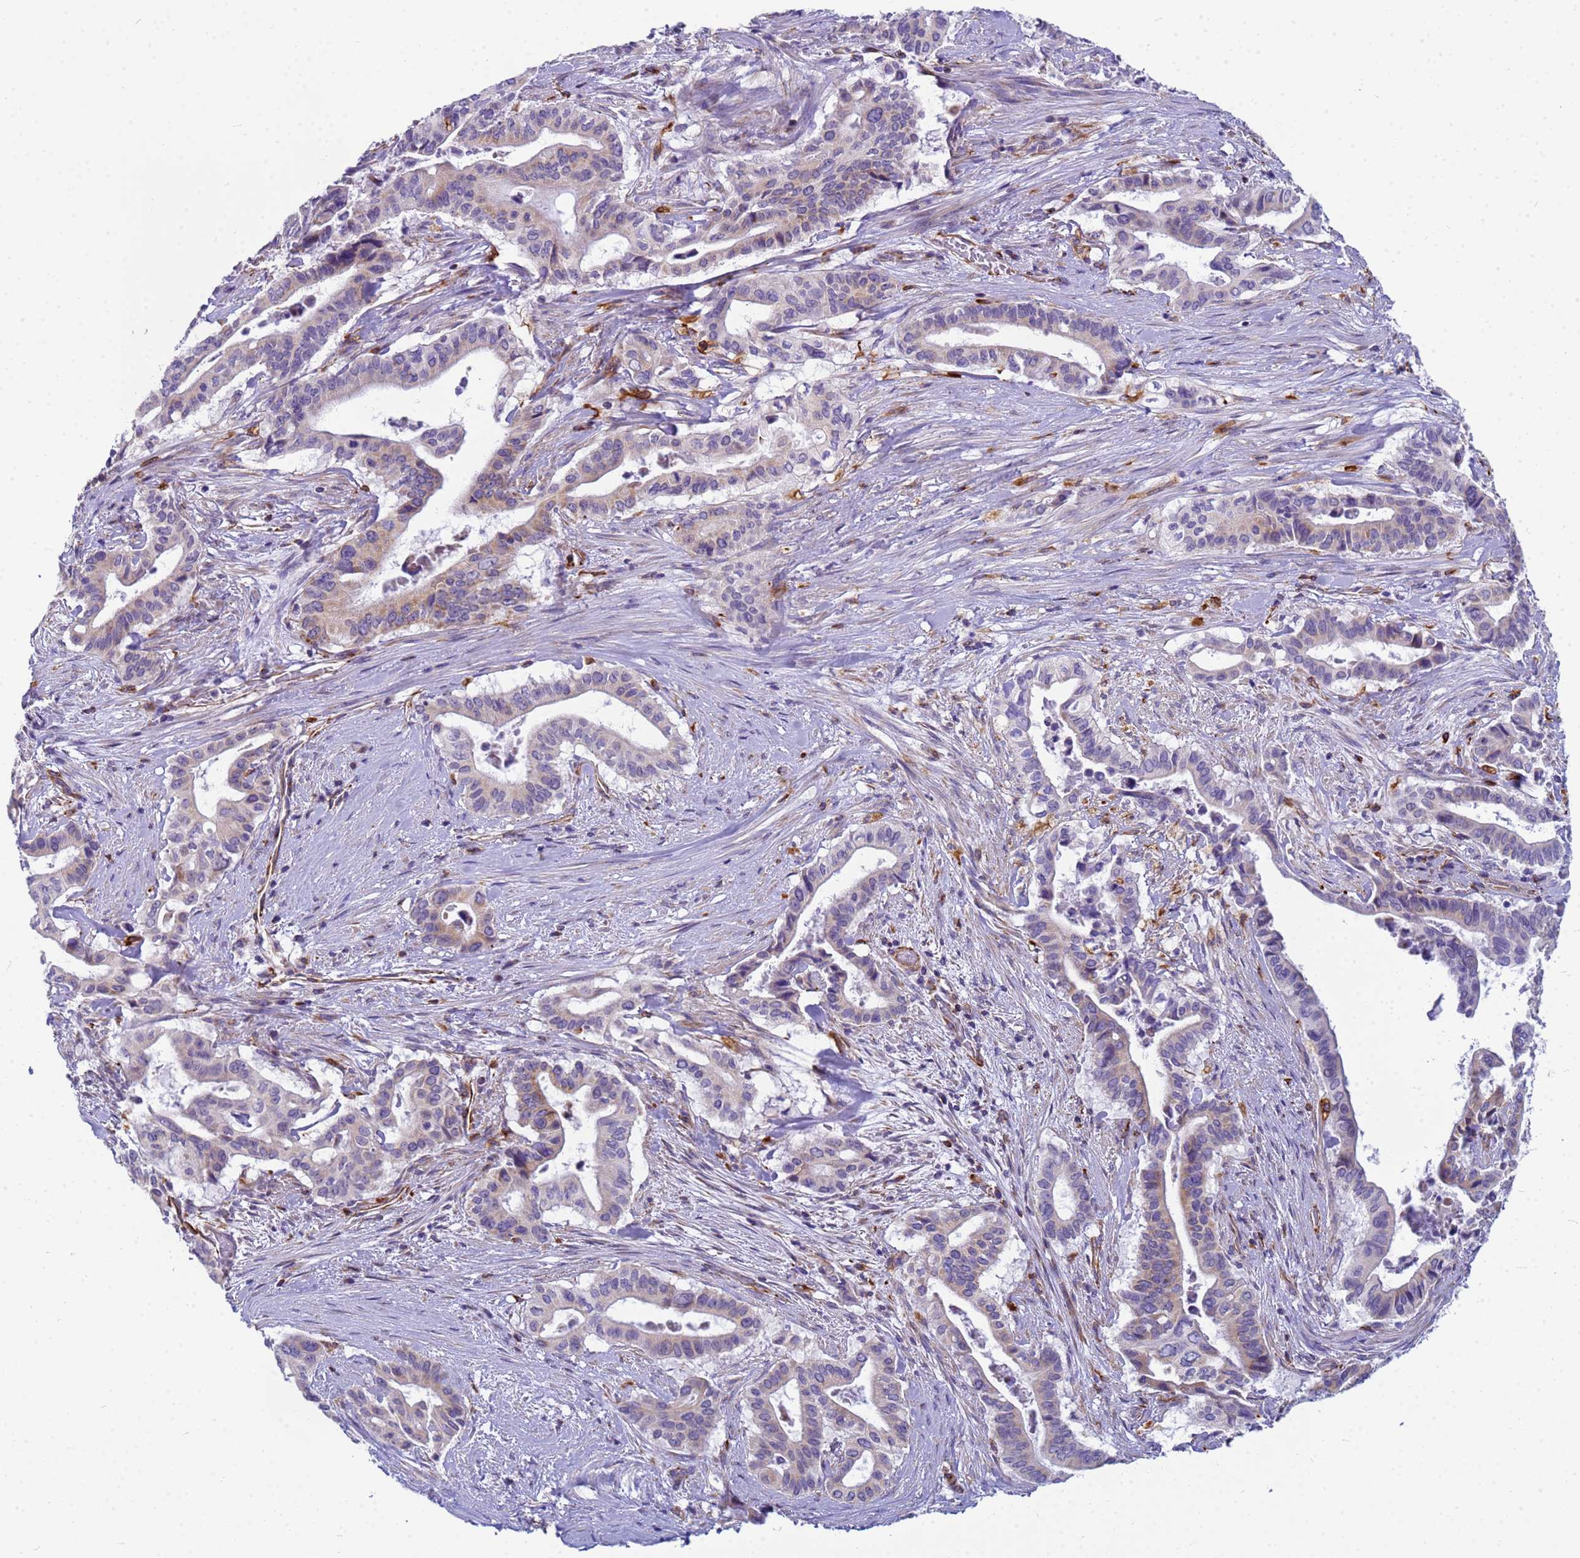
{"staining": {"intensity": "negative", "quantity": "none", "location": "none"}, "tissue": "pancreatic cancer", "cell_type": "Tumor cells", "image_type": "cancer", "snomed": [{"axis": "morphology", "description": "Adenocarcinoma, NOS"}, {"axis": "topography", "description": "Pancreas"}], "caption": "The histopathology image shows no staining of tumor cells in pancreatic cancer. (Brightfield microscopy of DAB immunohistochemistry at high magnification).", "gene": "UBXN2B", "patient": {"sex": "female", "age": 77}}